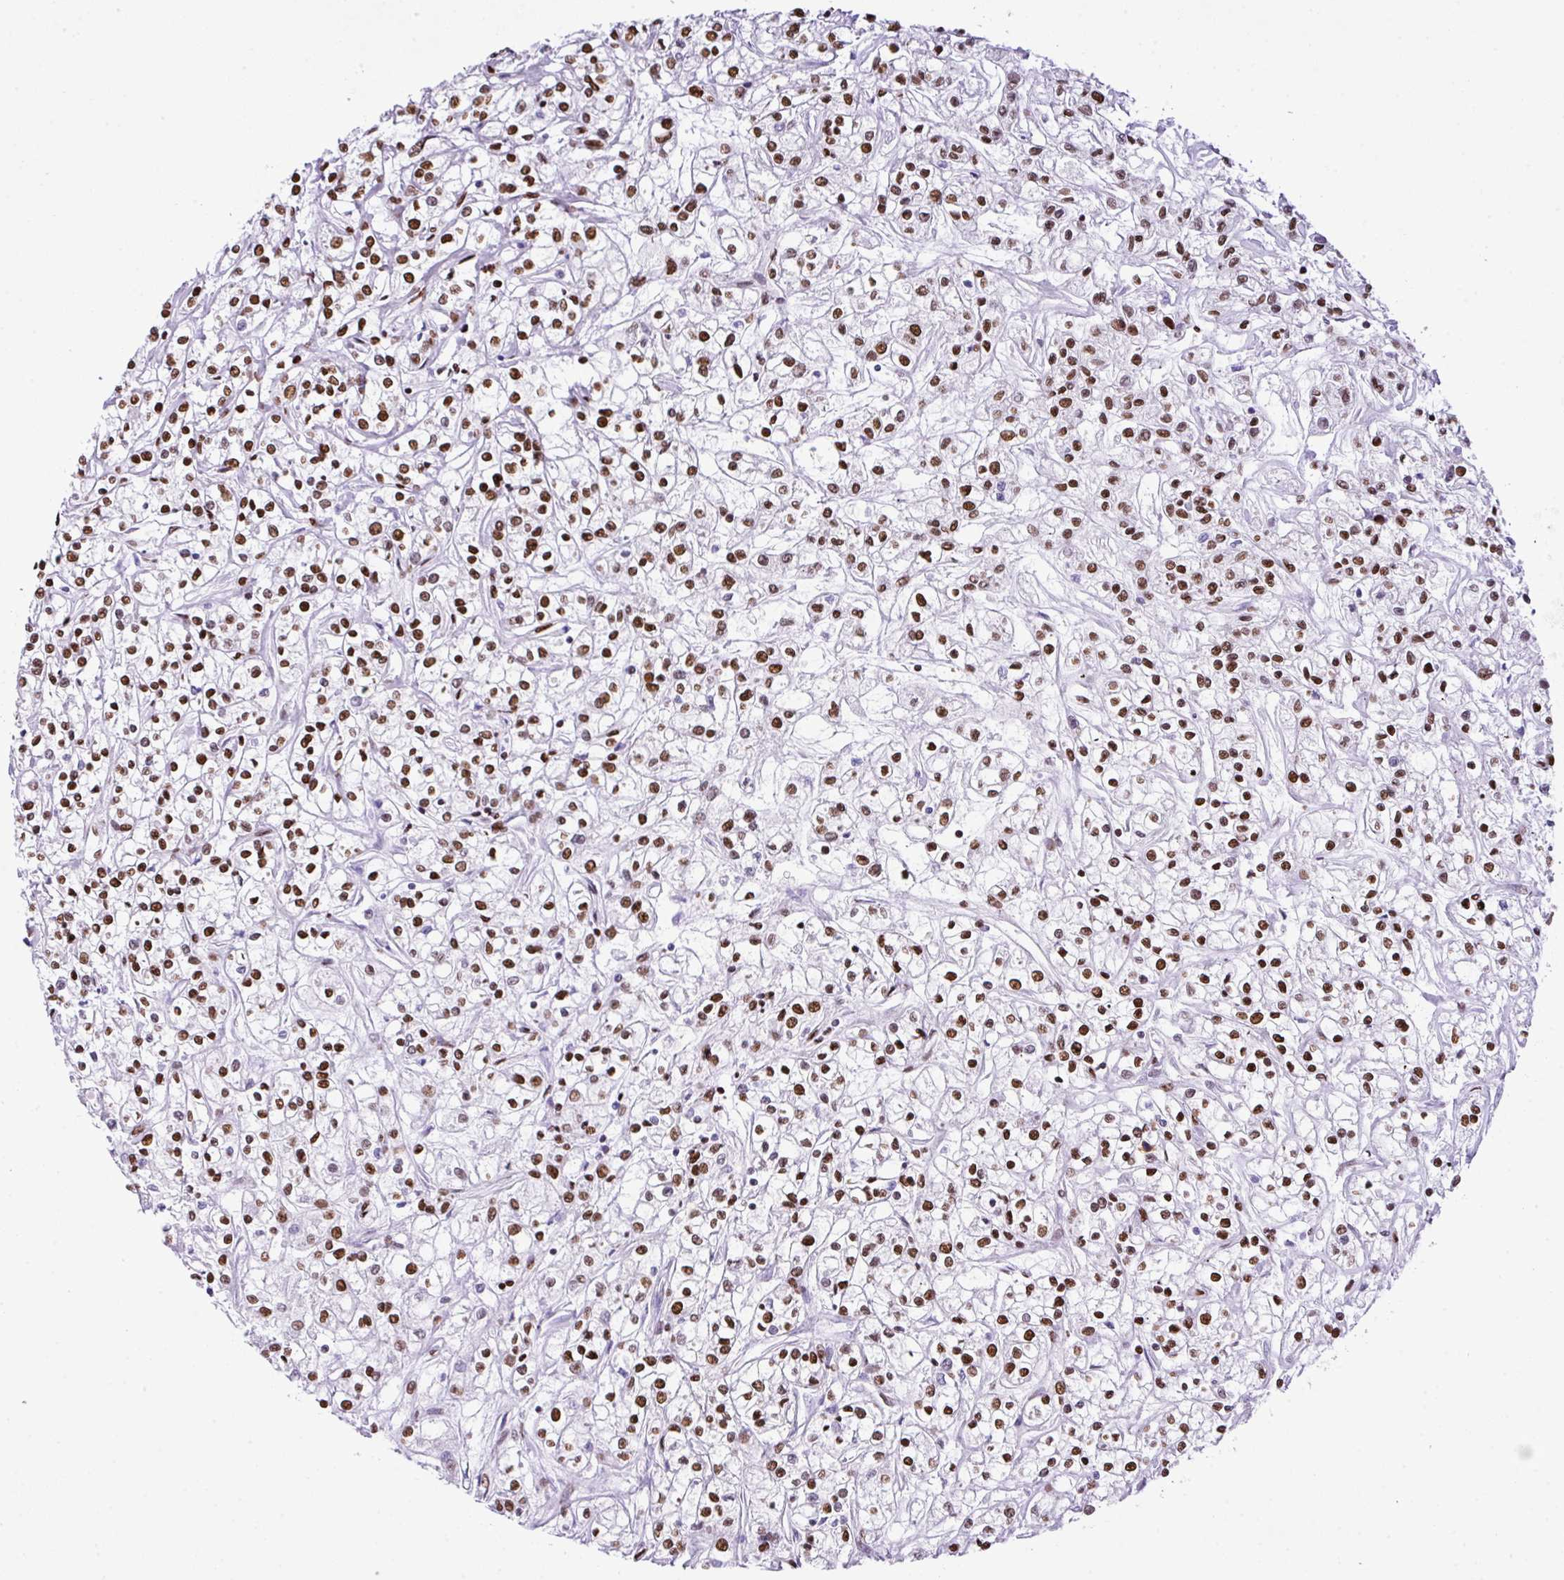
{"staining": {"intensity": "moderate", "quantity": ">75%", "location": "nuclear"}, "tissue": "renal cancer", "cell_type": "Tumor cells", "image_type": "cancer", "snomed": [{"axis": "morphology", "description": "Adenocarcinoma, NOS"}, {"axis": "topography", "description": "Kidney"}], "caption": "Immunohistochemical staining of human renal adenocarcinoma demonstrates medium levels of moderate nuclear positivity in approximately >75% of tumor cells. Immunohistochemistry stains the protein of interest in brown and the nuclei are stained blue.", "gene": "RARG", "patient": {"sex": "female", "age": 59}}